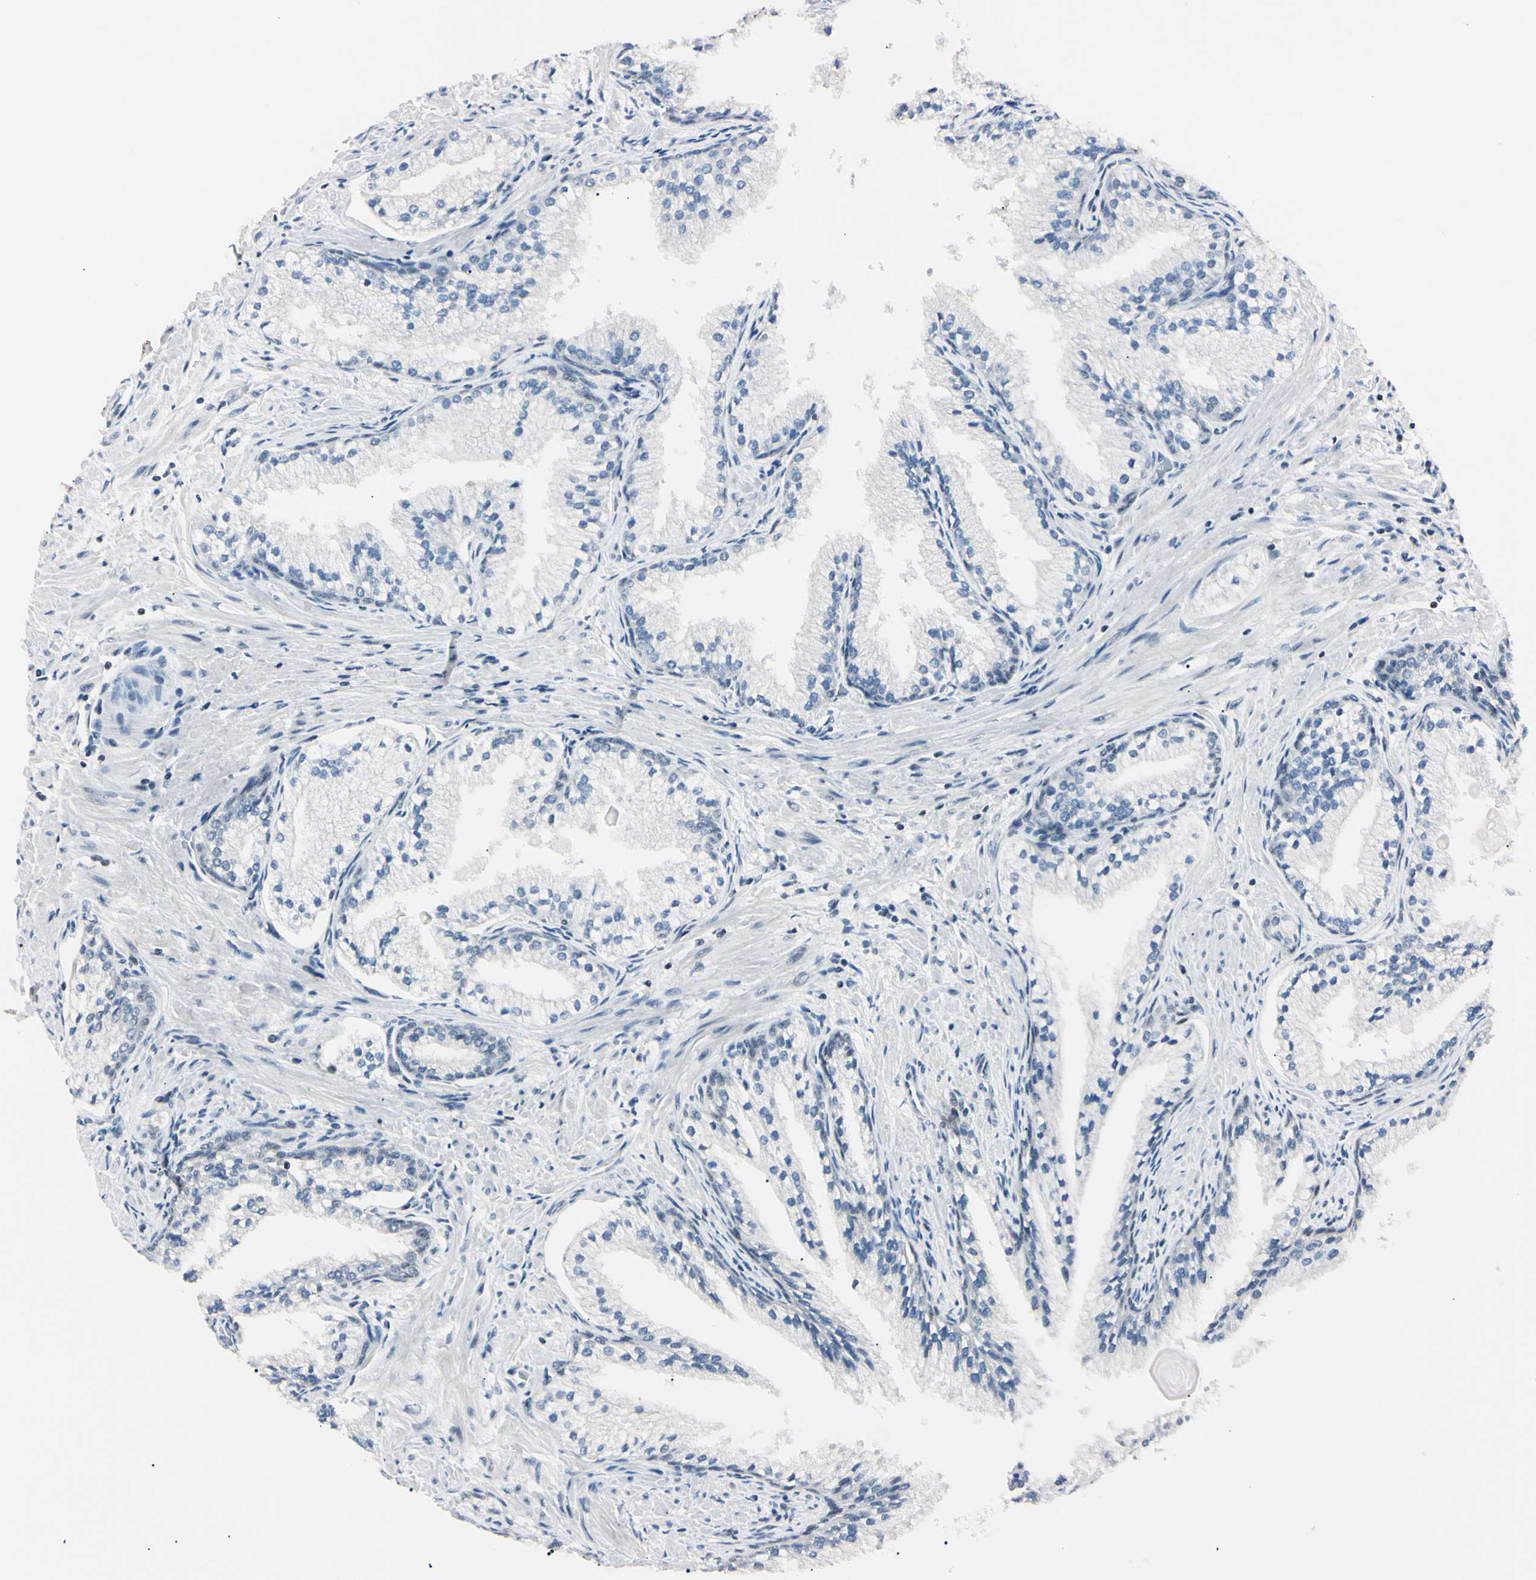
{"staining": {"intensity": "negative", "quantity": "none", "location": "none"}, "tissue": "prostate cancer", "cell_type": "Tumor cells", "image_type": "cancer", "snomed": [{"axis": "morphology", "description": "Adenocarcinoma, High grade"}, {"axis": "topography", "description": "Prostate"}], "caption": "Prostate cancer was stained to show a protein in brown. There is no significant expression in tumor cells. (DAB (3,3'-diaminobenzidine) immunohistochemistry with hematoxylin counter stain).", "gene": "C1orf174", "patient": {"sex": "male", "age": 58}}